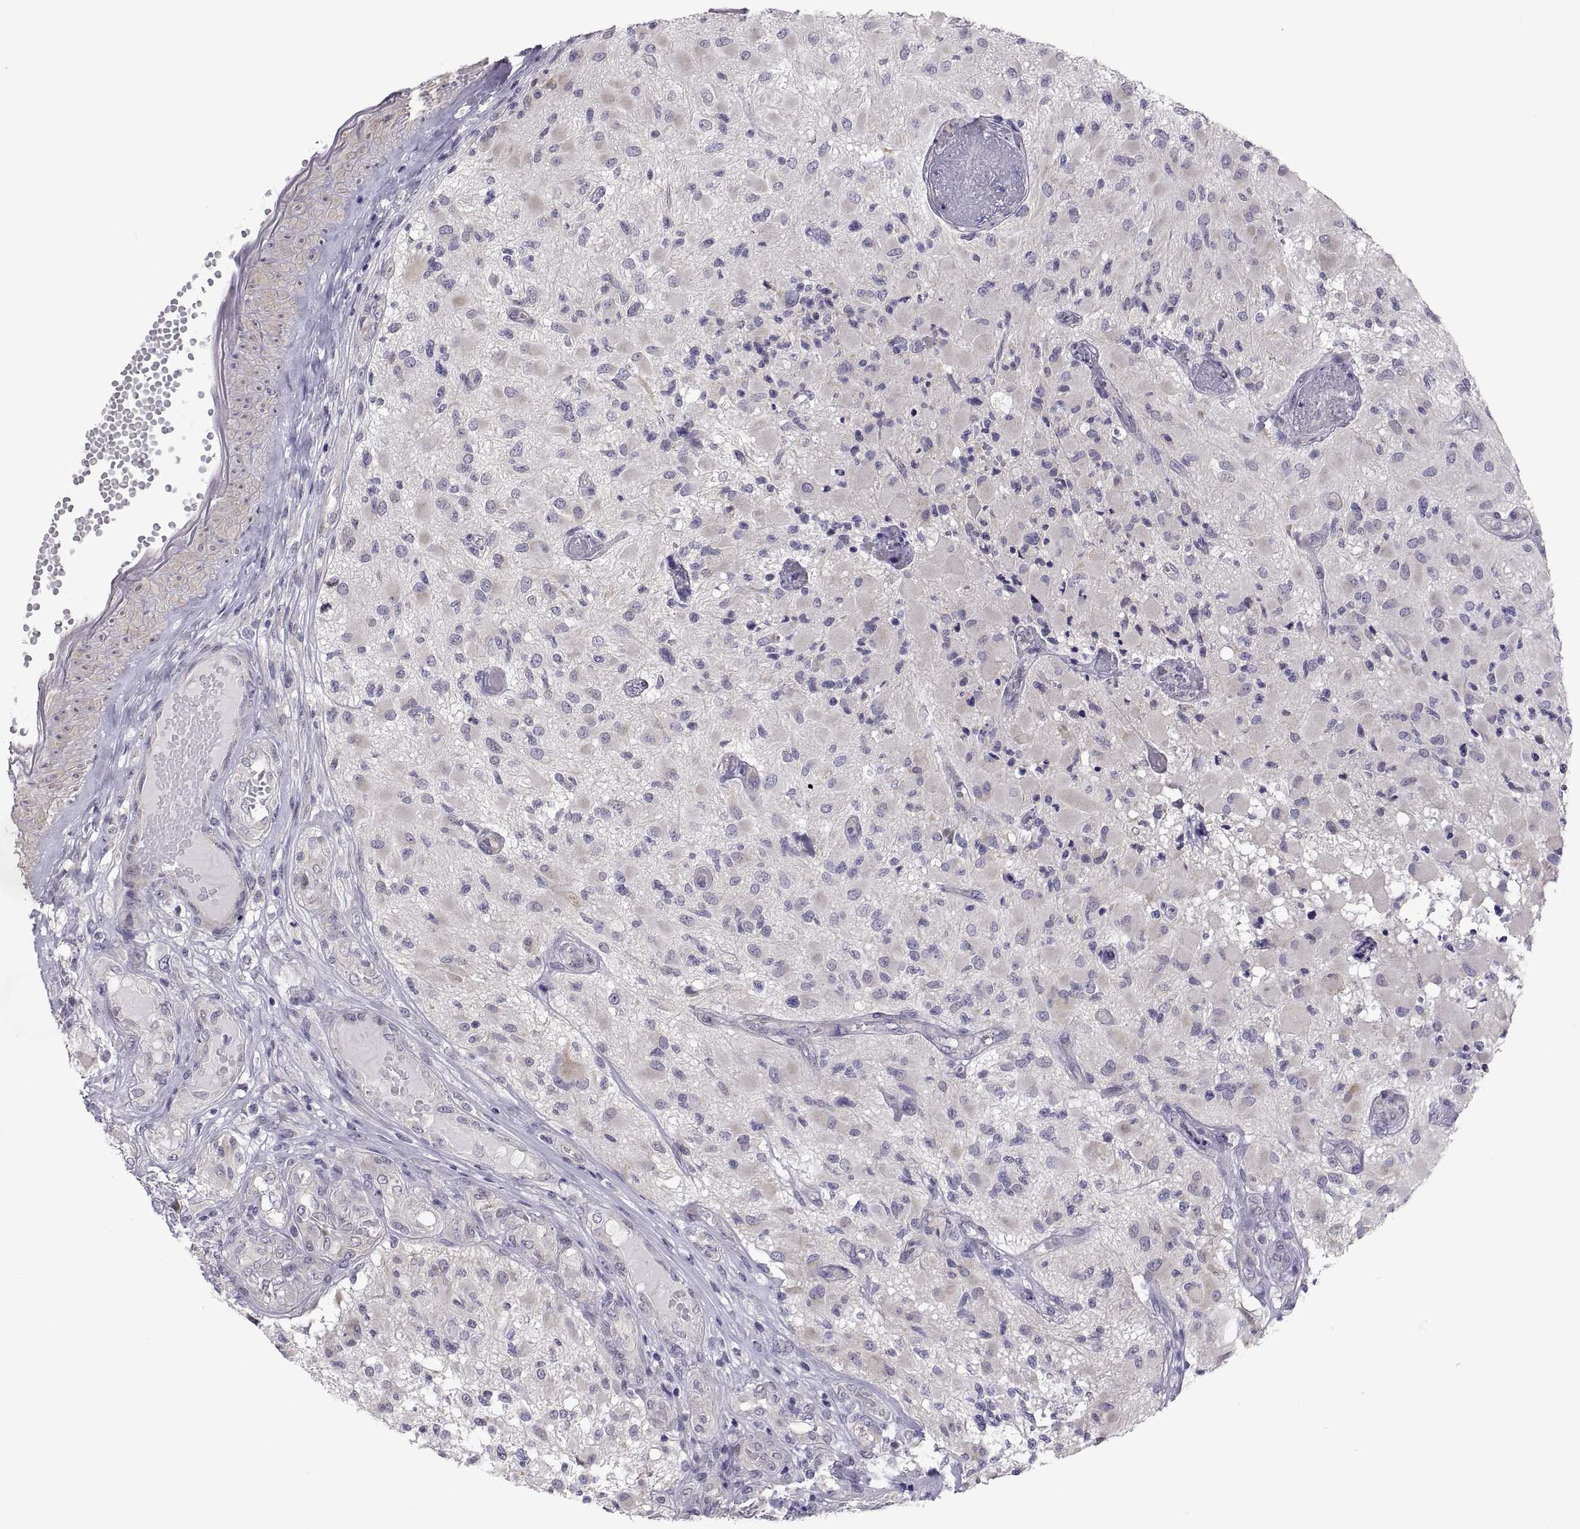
{"staining": {"intensity": "negative", "quantity": "none", "location": "none"}, "tissue": "glioma", "cell_type": "Tumor cells", "image_type": "cancer", "snomed": [{"axis": "morphology", "description": "Glioma, malignant, High grade"}, {"axis": "topography", "description": "Brain"}], "caption": "Tumor cells show no significant protein staining in glioma.", "gene": "FAM170A", "patient": {"sex": "female", "age": 63}}